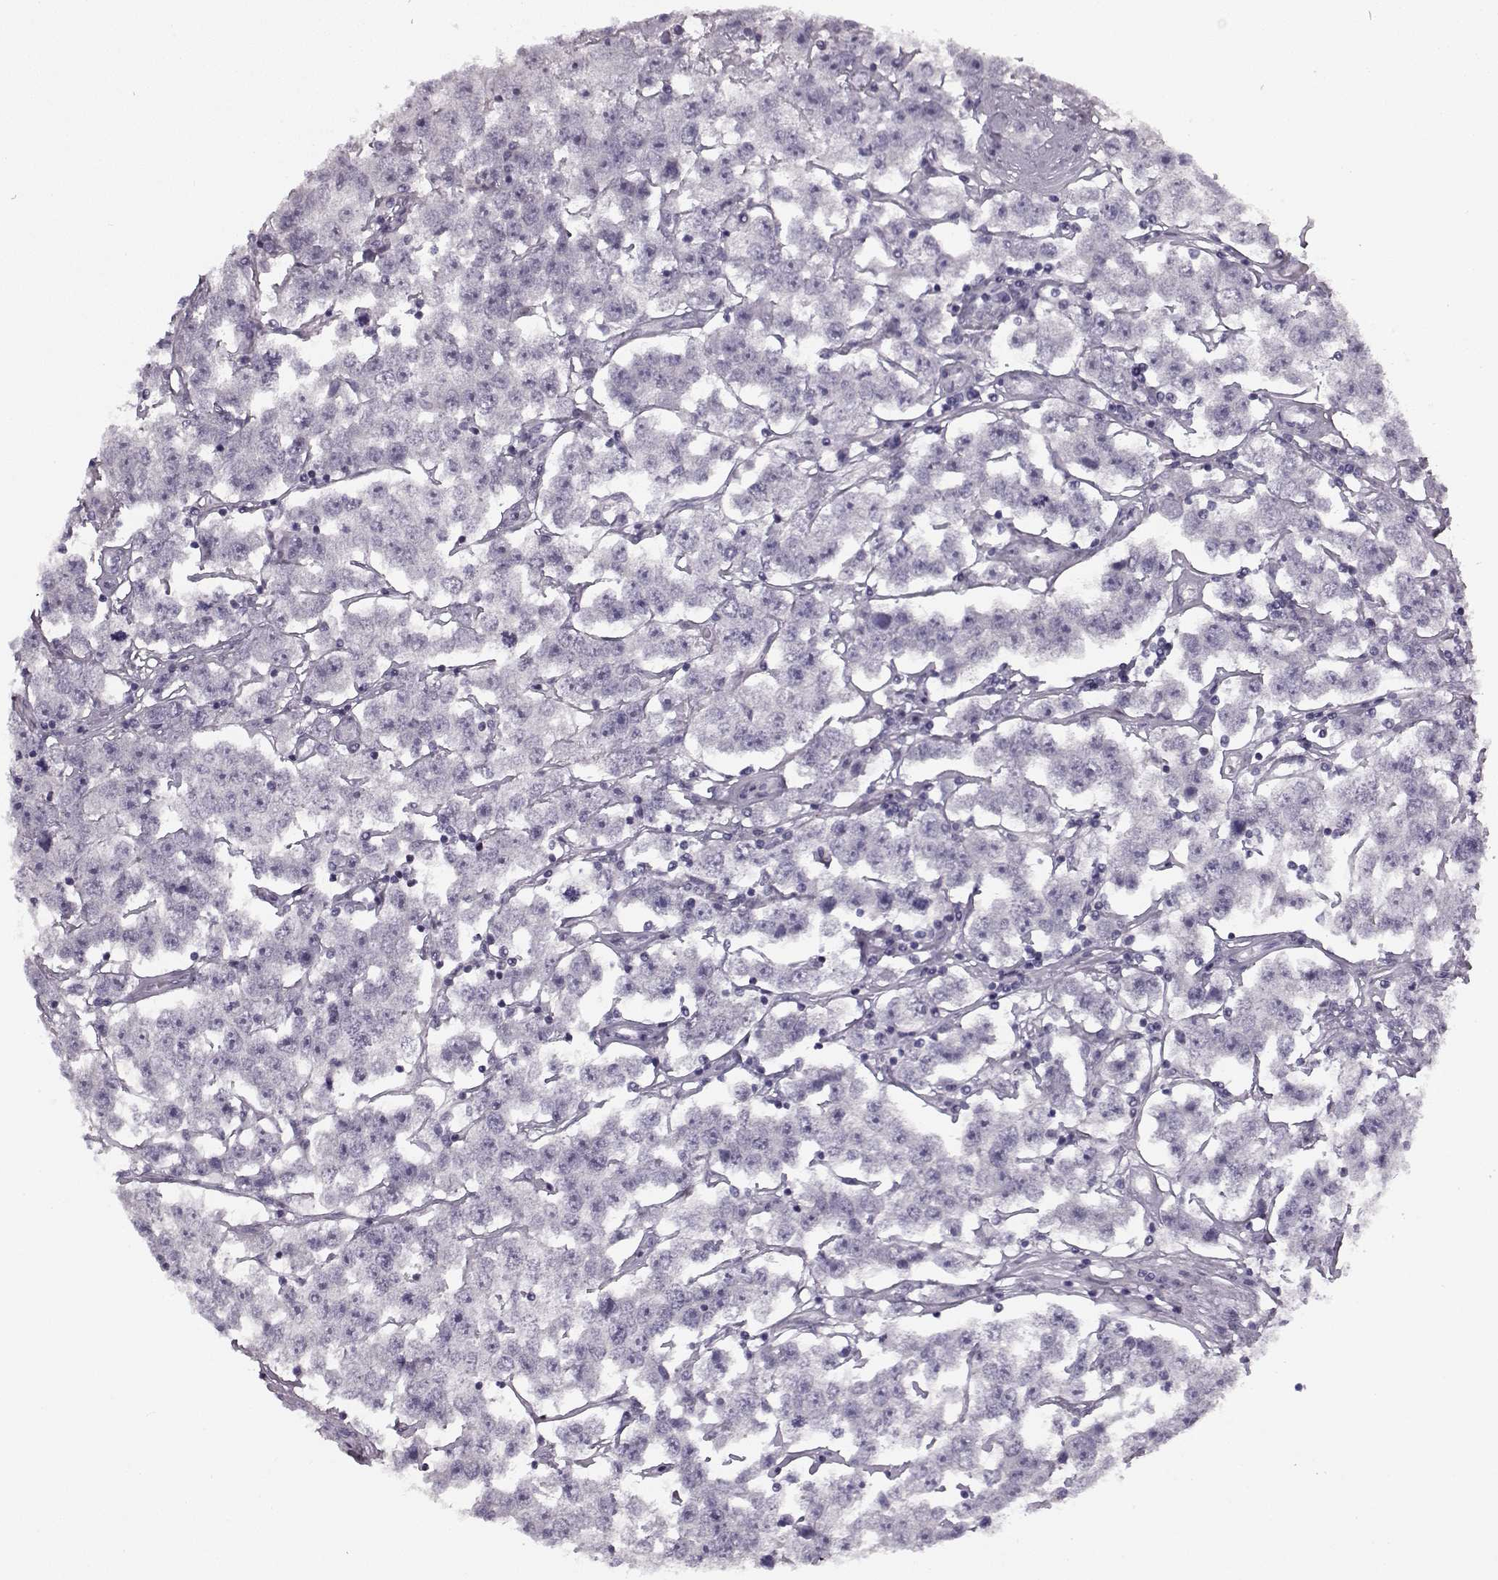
{"staining": {"intensity": "negative", "quantity": "none", "location": "none"}, "tissue": "testis cancer", "cell_type": "Tumor cells", "image_type": "cancer", "snomed": [{"axis": "morphology", "description": "Seminoma, NOS"}, {"axis": "topography", "description": "Testis"}], "caption": "High power microscopy histopathology image of an immunohistochemistry (IHC) image of testis seminoma, revealing no significant staining in tumor cells.", "gene": "SEMG2", "patient": {"sex": "male", "age": 52}}